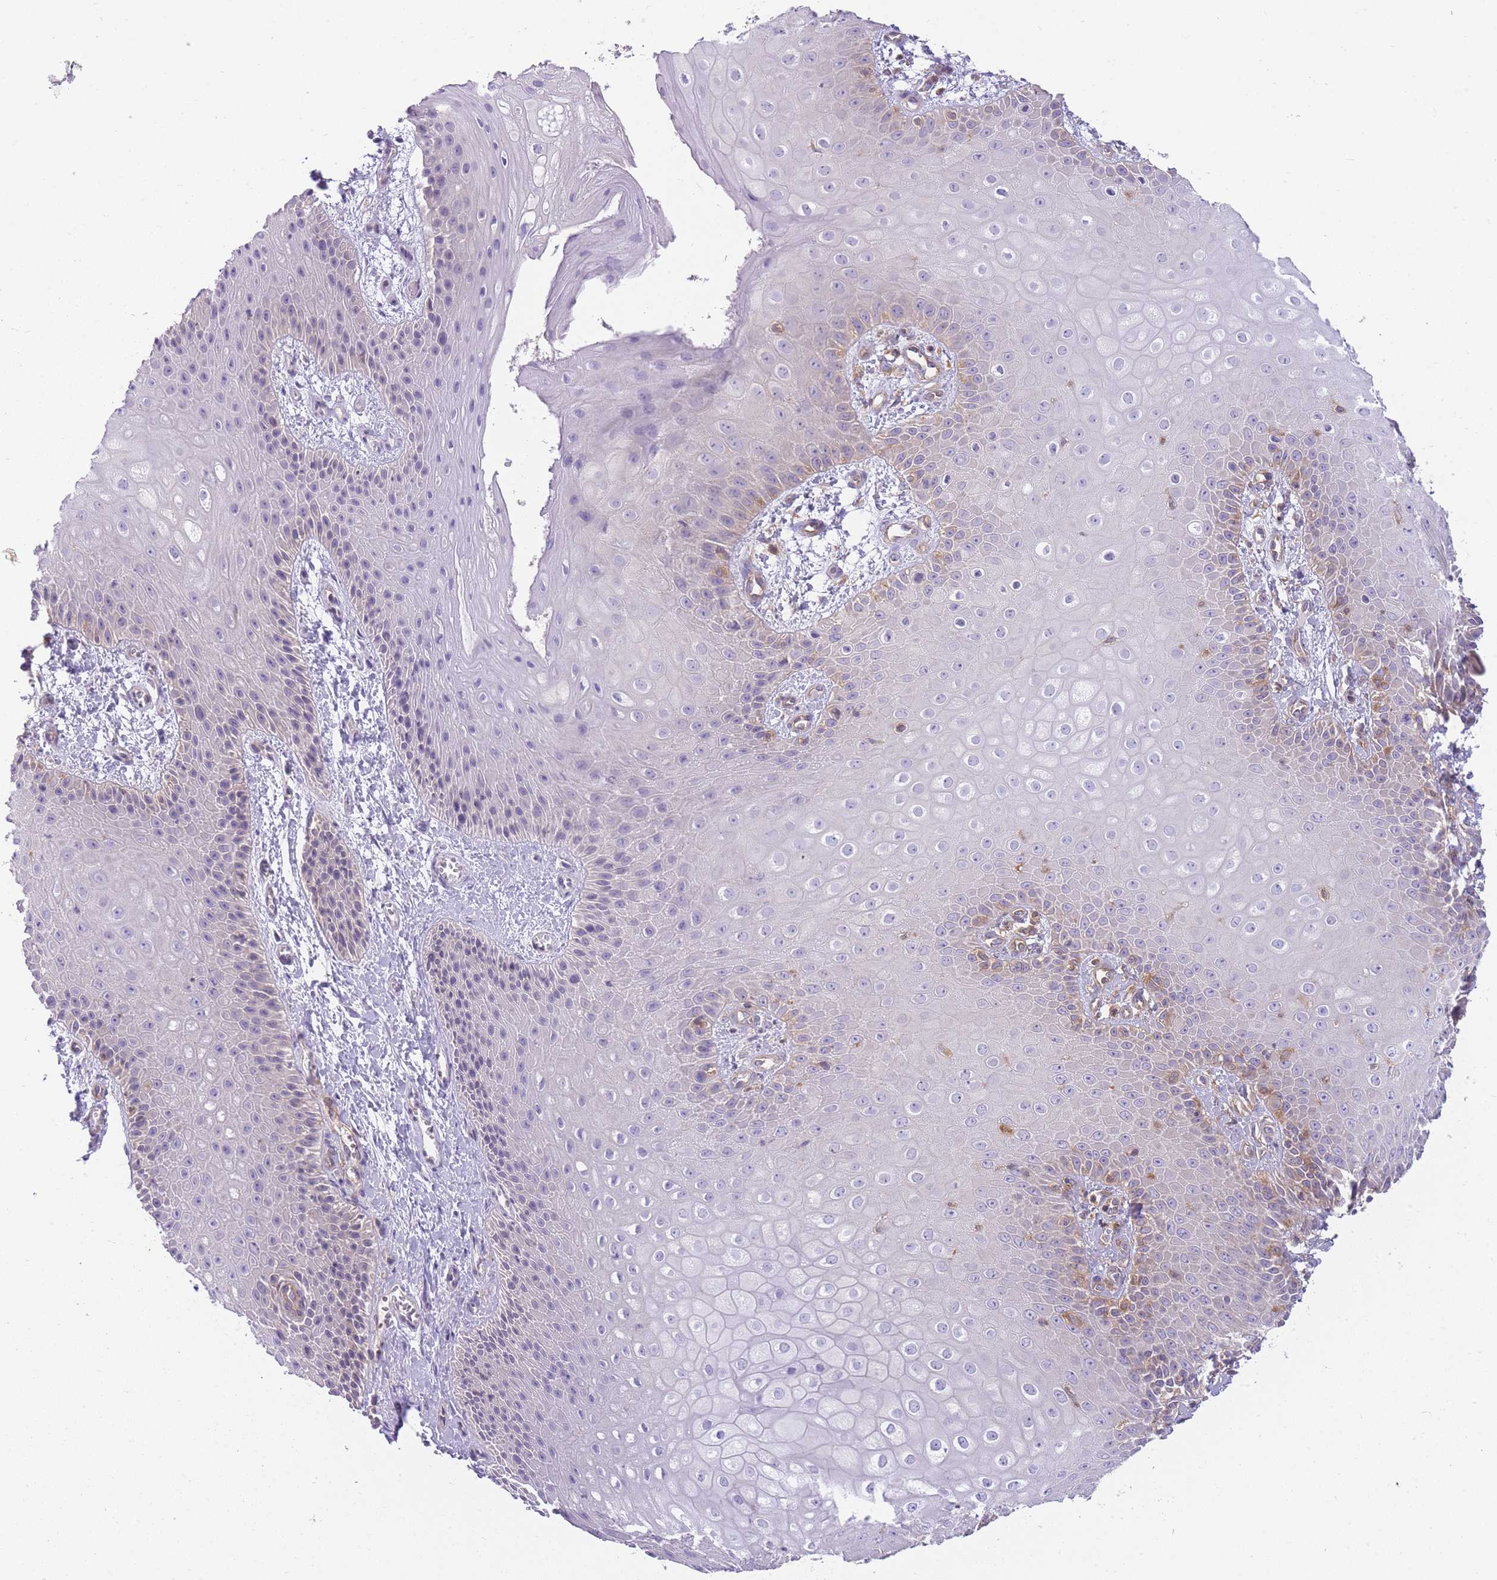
{"staining": {"intensity": "negative", "quantity": "none", "location": "none"}, "tissue": "skin", "cell_type": "Epidermal cells", "image_type": "normal", "snomed": [{"axis": "morphology", "description": "Normal tissue, NOS"}, {"axis": "topography", "description": "Anal"}], "caption": "Immunohistochemistry of benign human skin displays no positivity in epidermal cells.", "gene": "PRKAR1A", "patient": {"sex": "male", "age": 80}}